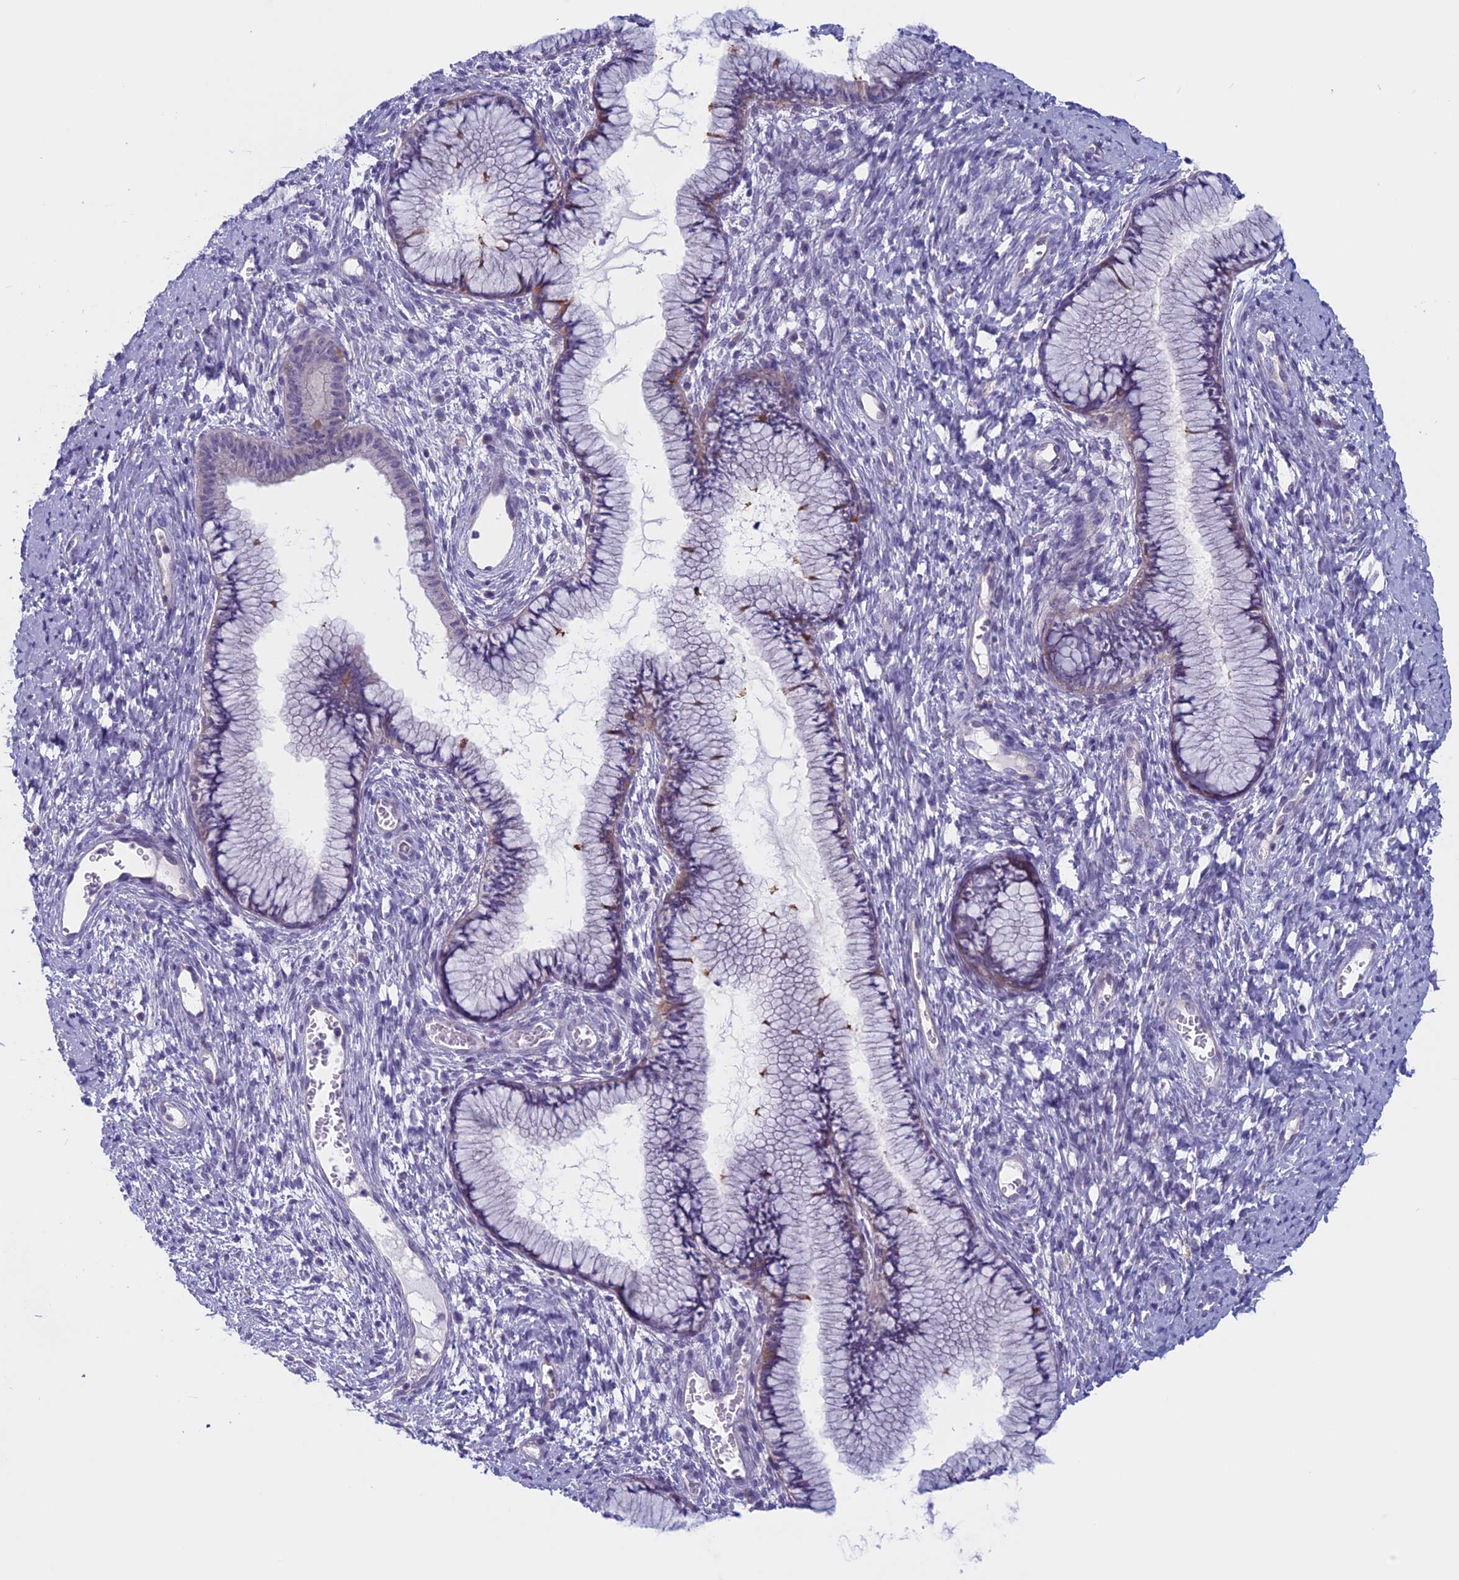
{"staining": {"intensity": "weak", "quantity": "<25%", "location": "cytoplasmic/membranous"}, "tissue": "cervix", "cell_type": "Glandular cells", "image_type": "normal", "snomed": [{"axis": "morphology", "description": "Normal tissue, NOS"}, {"axis": "topography", "description": "Cervix"}], "caption": "Immunohistochemistry of benign cervix shows no expression in glandular cells. (Brightfield microscopy of DAB immunohistochemistry (IHC) at high magnification).", "gene": "CNOT6L", "patient": {"sex": "female", "age": 42}}